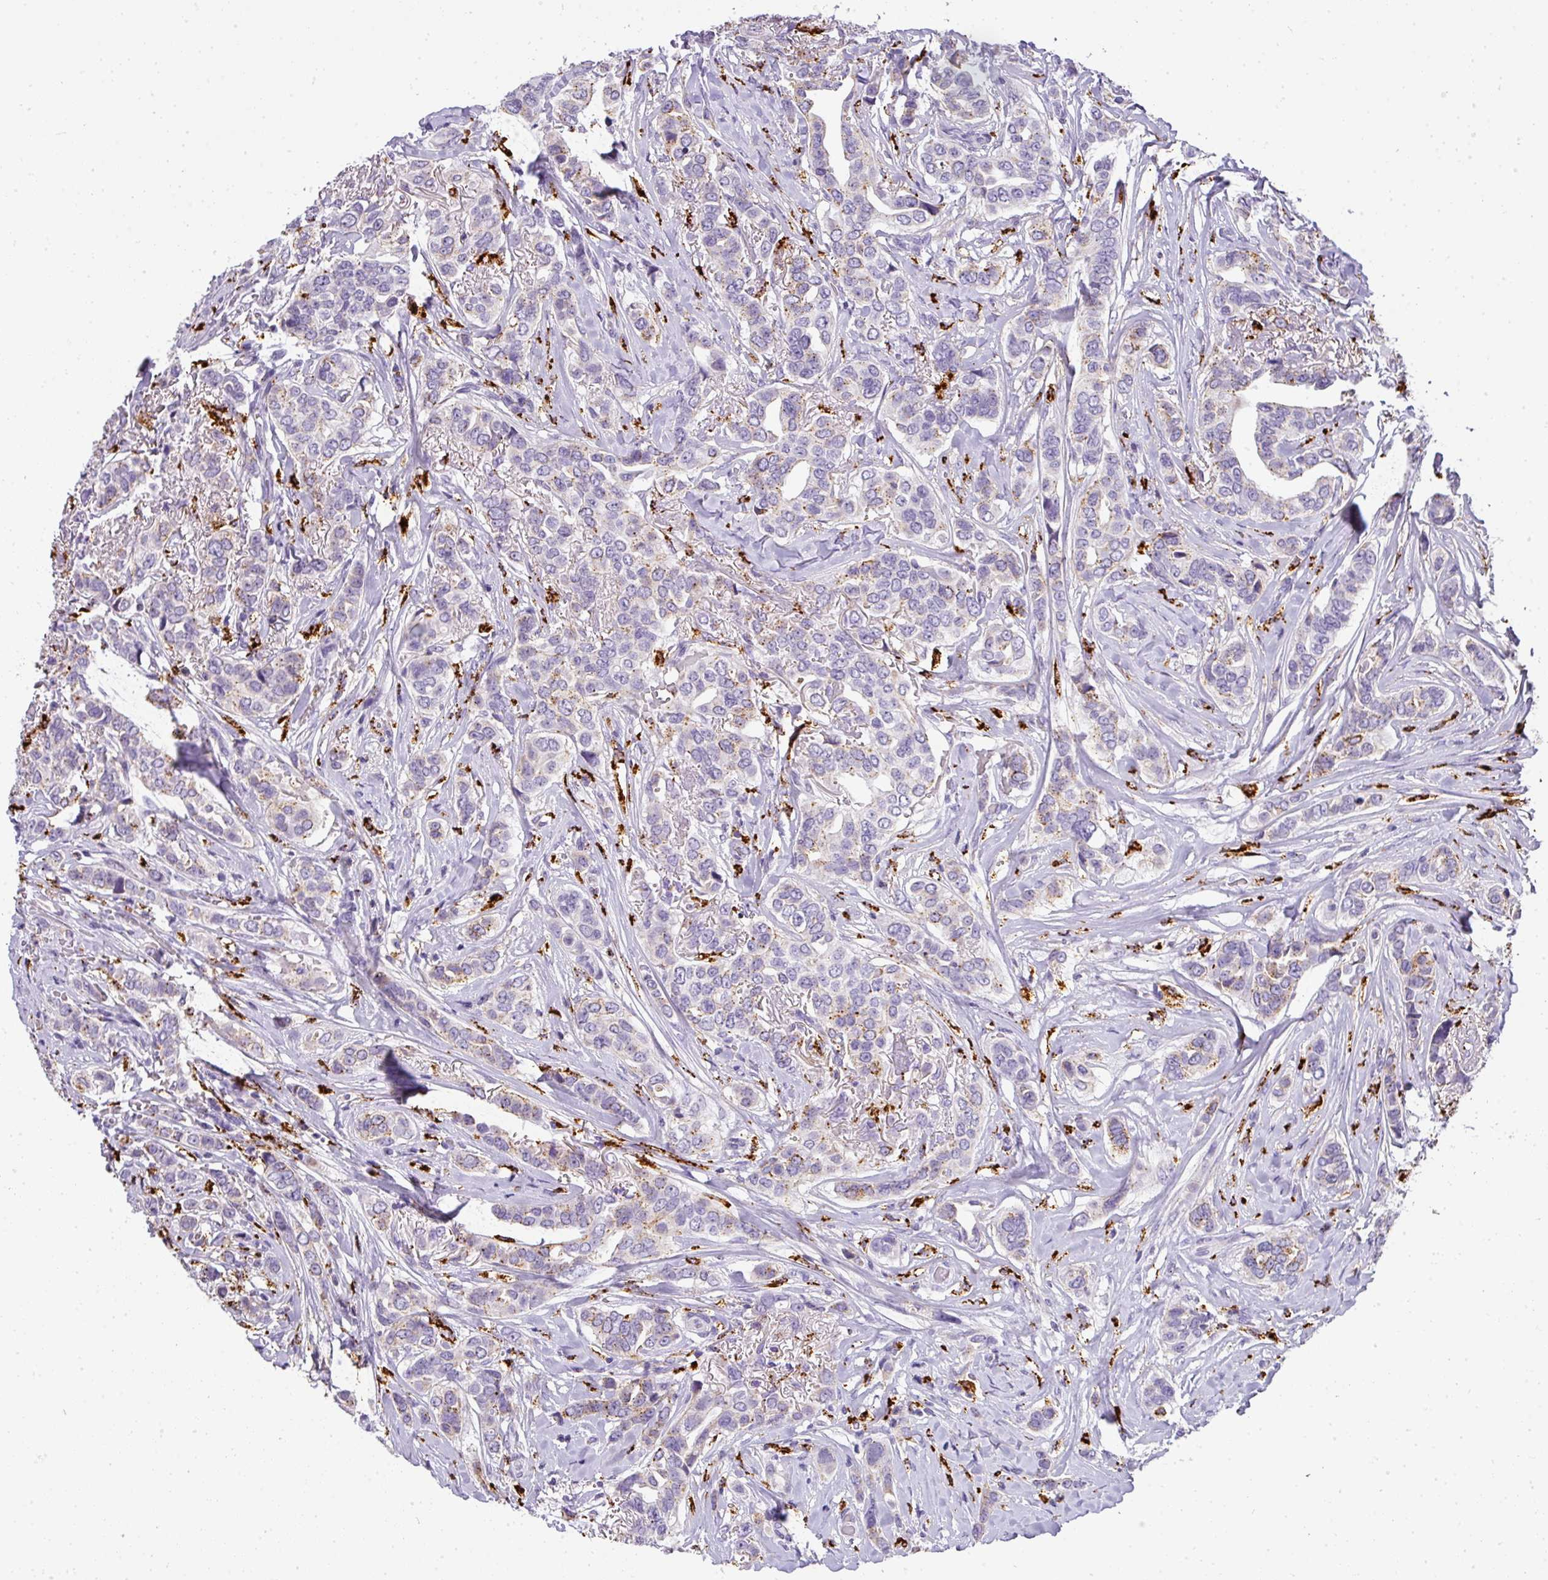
{"staining": {"intensity": "weak", "quantity": "25%-75%", "location": "cytoplasmic/membranous"}, "tissue": "breast cancer", "cell_type": "Tumor cells", "image_type": "cancer", "snomed": [{"axis": "morphology", "description": "Lobular carcinoma"}, {"axis": "topography", "description": "Breast"}], "caption": "IHC (DAB (3,3'-diaminobenzidine)) staining of breast lobular carcinoma shows weak cytoplasmic/membranous protein staining in about 25%-75% of tumor cells. Using DAB (3,3'-diaminobenzidine) (brown) and hematoxylin (blue) stains, captured at high magnification using brightfield microscopy.", "gene": "MMACHC", "patient": {"sex": "female", "age": 51}}